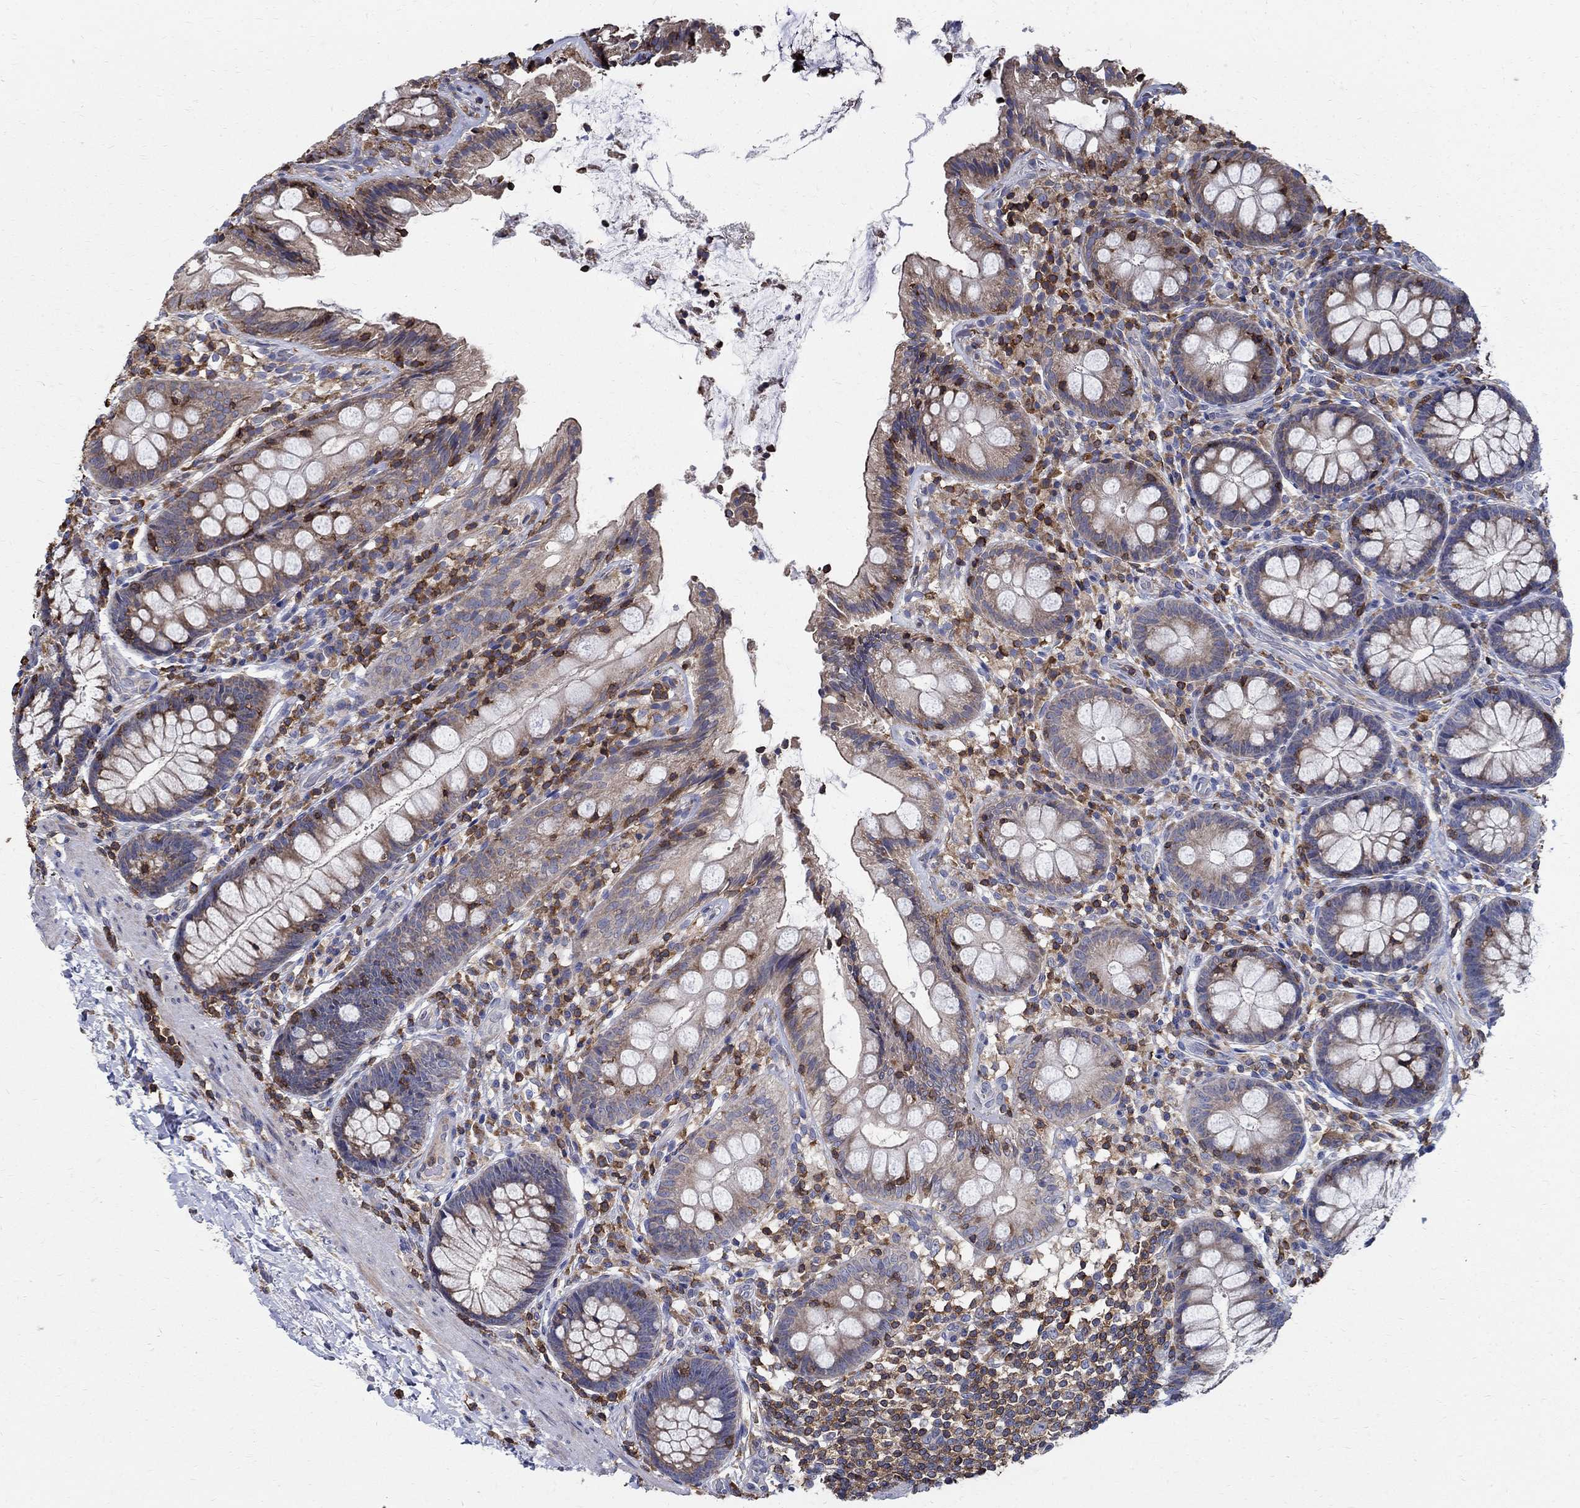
{"staining": {"intensity": "negative", "quantity": "none", "location": "none"}, "tissue": "colon", "cell_type": "Endothelial cells", "image_type": "normal", "snomed": [{"axis": "morphology", "description": "Normal tissue, NOS"}, {"axis": "topography", "description": "Colon"}], "caption": "An immunohistochemistry (IHC) image of normal colon is shown. There is no staining in endothelial cells of colon. (Stains: DAB IHC with hematoxylin counter stain, Microscopy: brightfield microscopy at high magnification).", "gene": "AGAP2", "patient": {"sex": "female", "age": 86}}